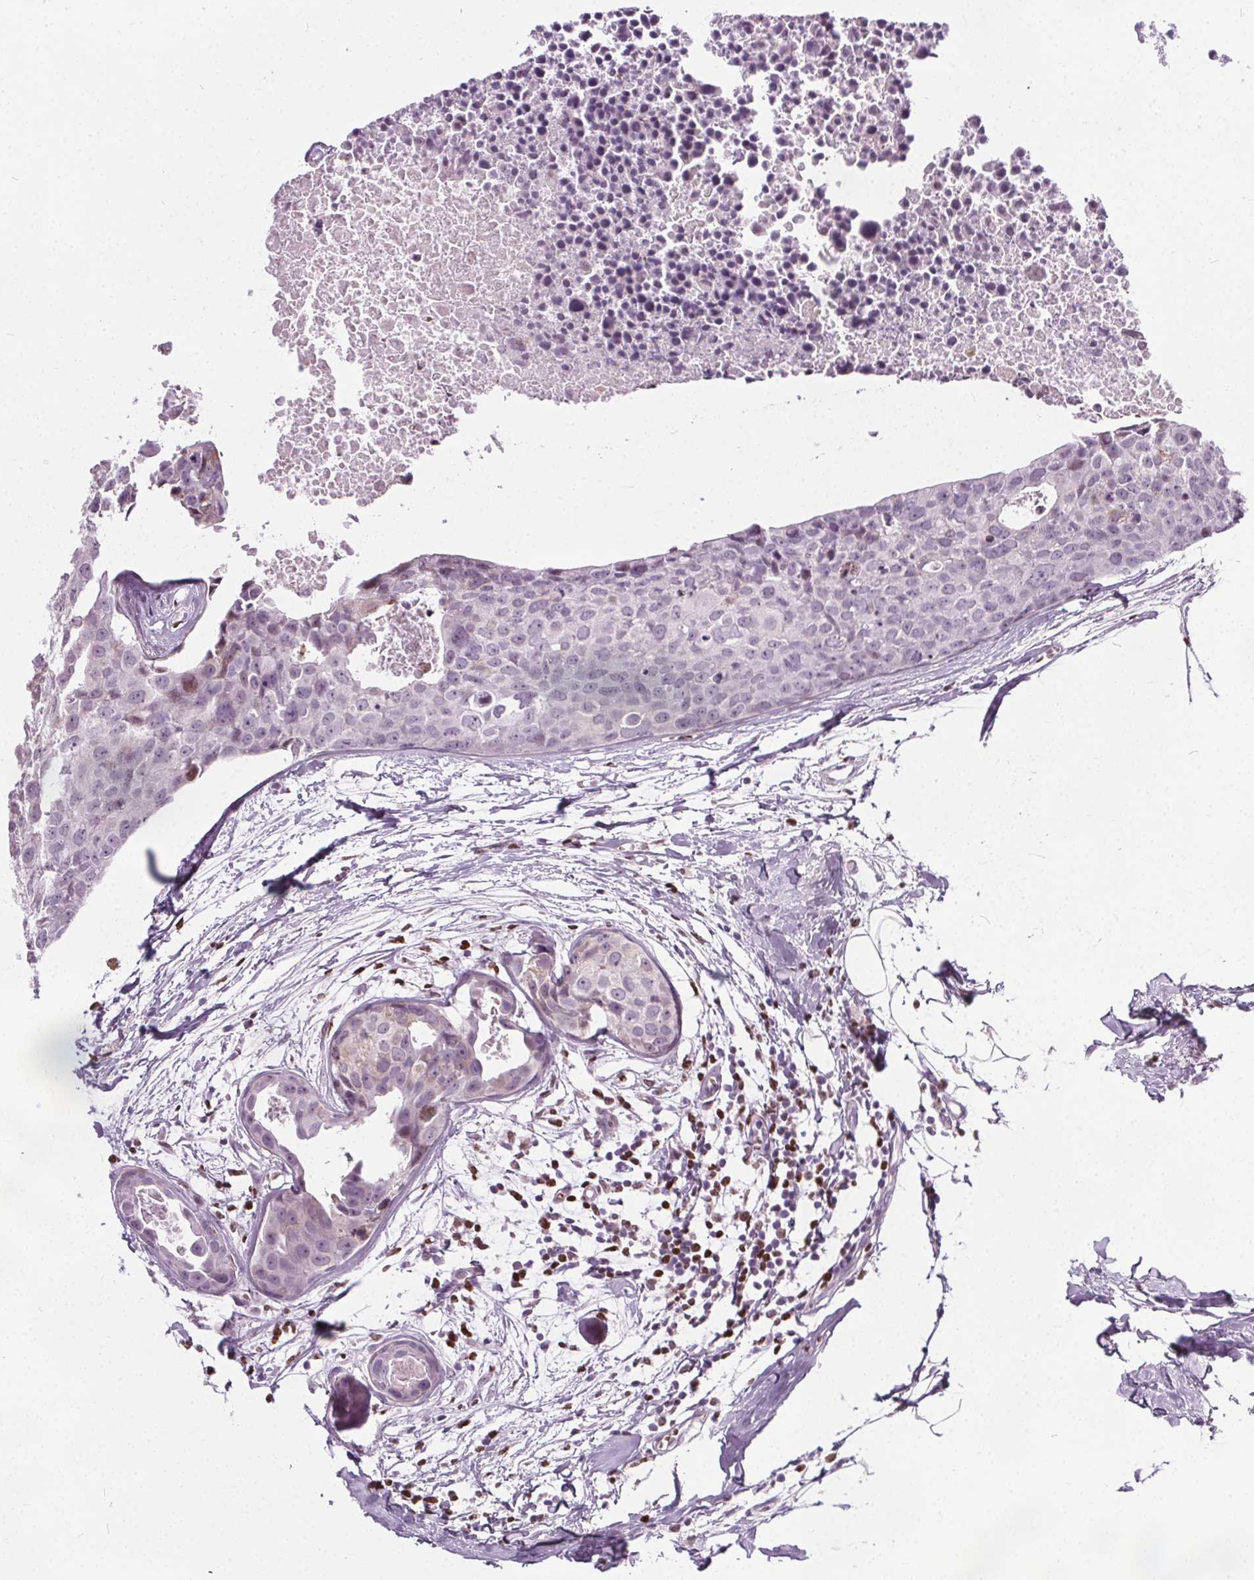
{"staining": {"intensity": "weak", "quantity": "<25%", "location": "nuclear"}, "tissue": "breast cancer", "cell_type": "Tumor cells", "image_type": "cancer", "snomed": [{"axis": "morphology", "description": "Duct carcinoma"}, {"axis": "topography", "description": "Breast"}], "caption": "This histopathology image is of breast cancer stained with immunohistochemistry (IHC) to label a protein in brown with the nuclei are counter-stained blue. There is no expression in tumor cells.", "gene": "ISLR2", "patient": {"sex": "female", "age": 38}}